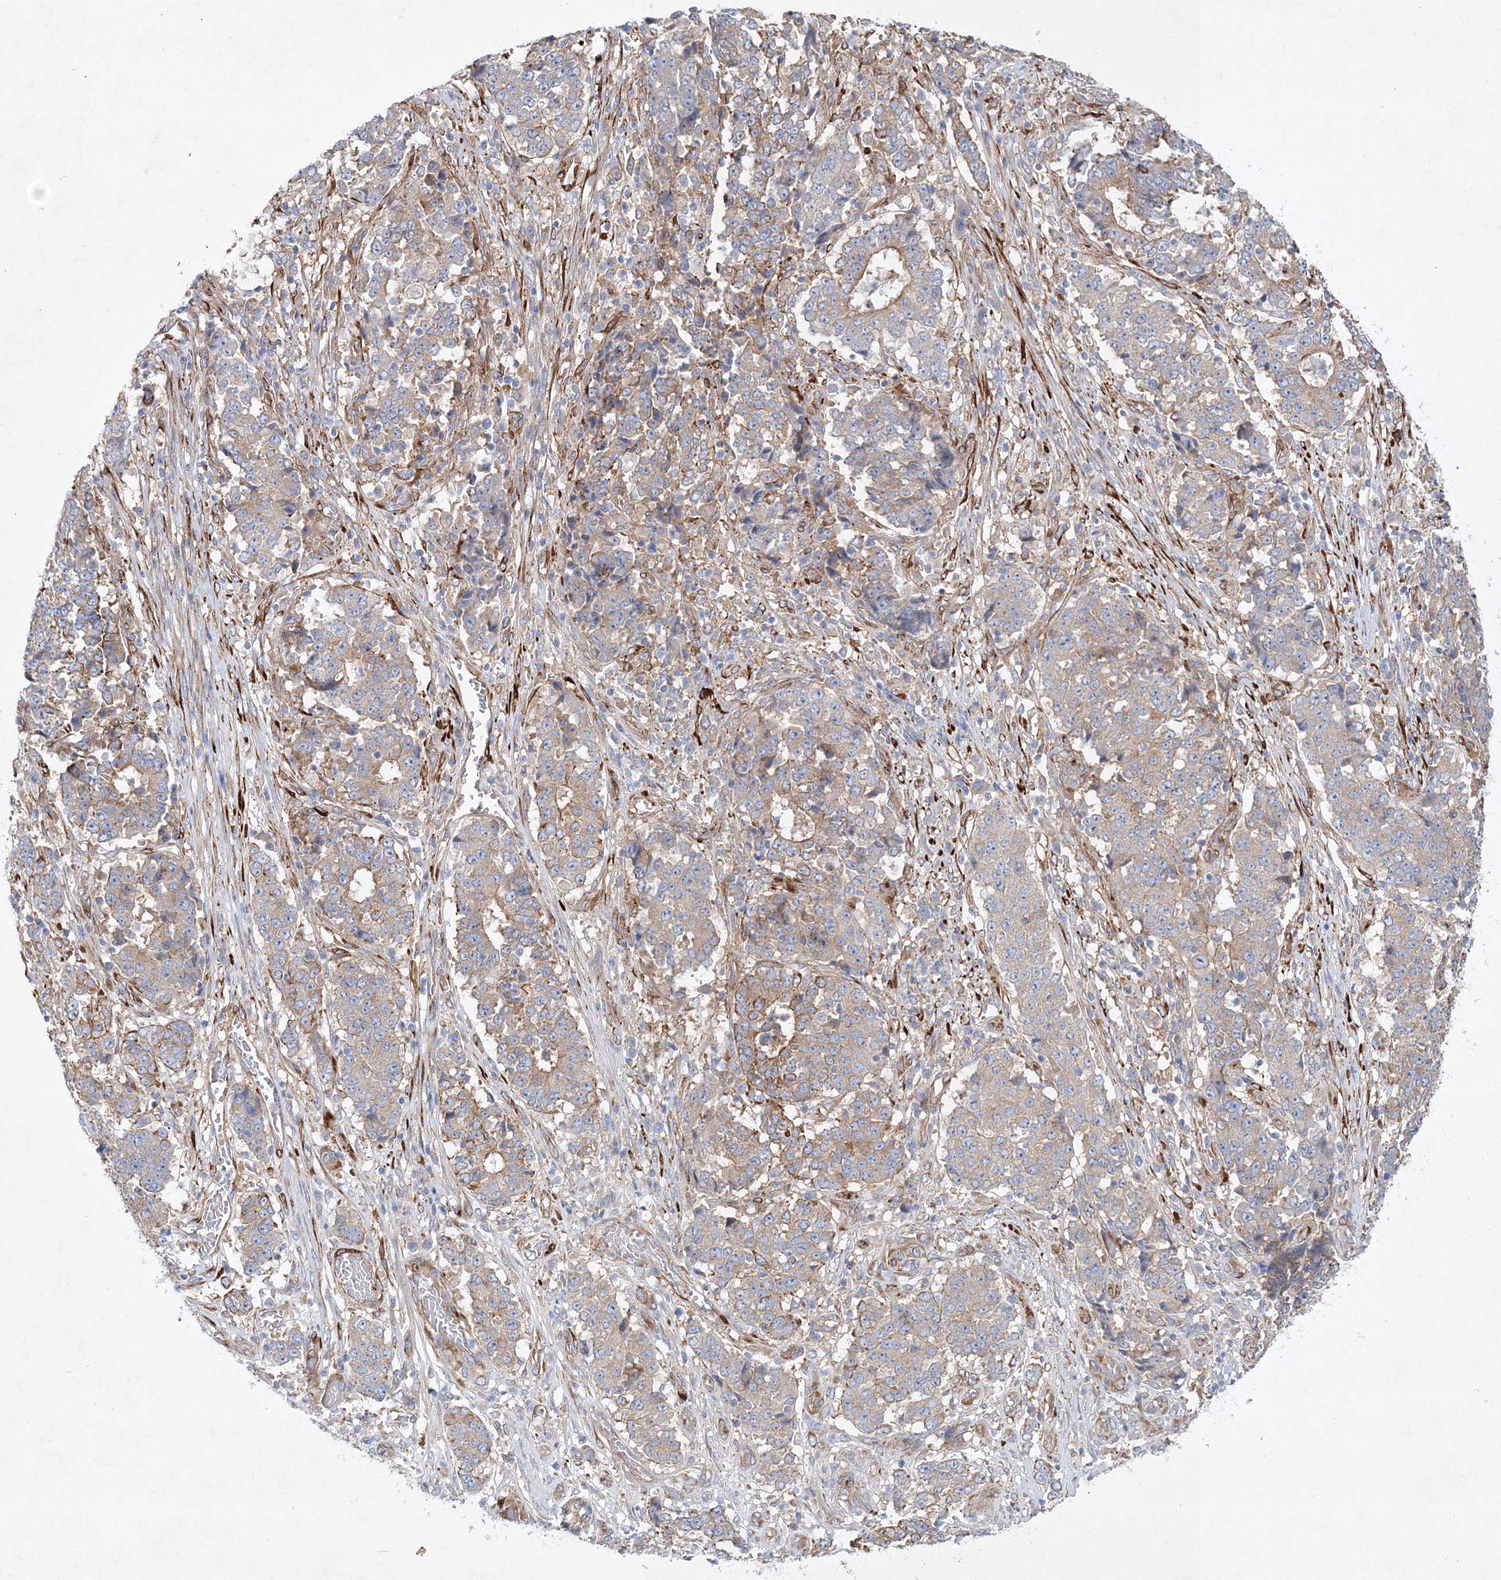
{"staining": {"intensity": "weak", "quantity": "<25%", "location": "cytoplasmic/membranous"}, "tissue": "stomach cancer", "cell_type": "Tumor cells", "image_type": "cancer", "snomed": [{"axis": "morphology", "description": "Adenocarcinoma, NOS"}, {"axis": "topography", "description": "Stomach"}], "caption": "Immunohistochemical staining of human stomach adenocarcinoma displays no significant staining in tumor cells.", "gene": "ZFYVE16", "patient": {"sex": "male", "age": 59}}